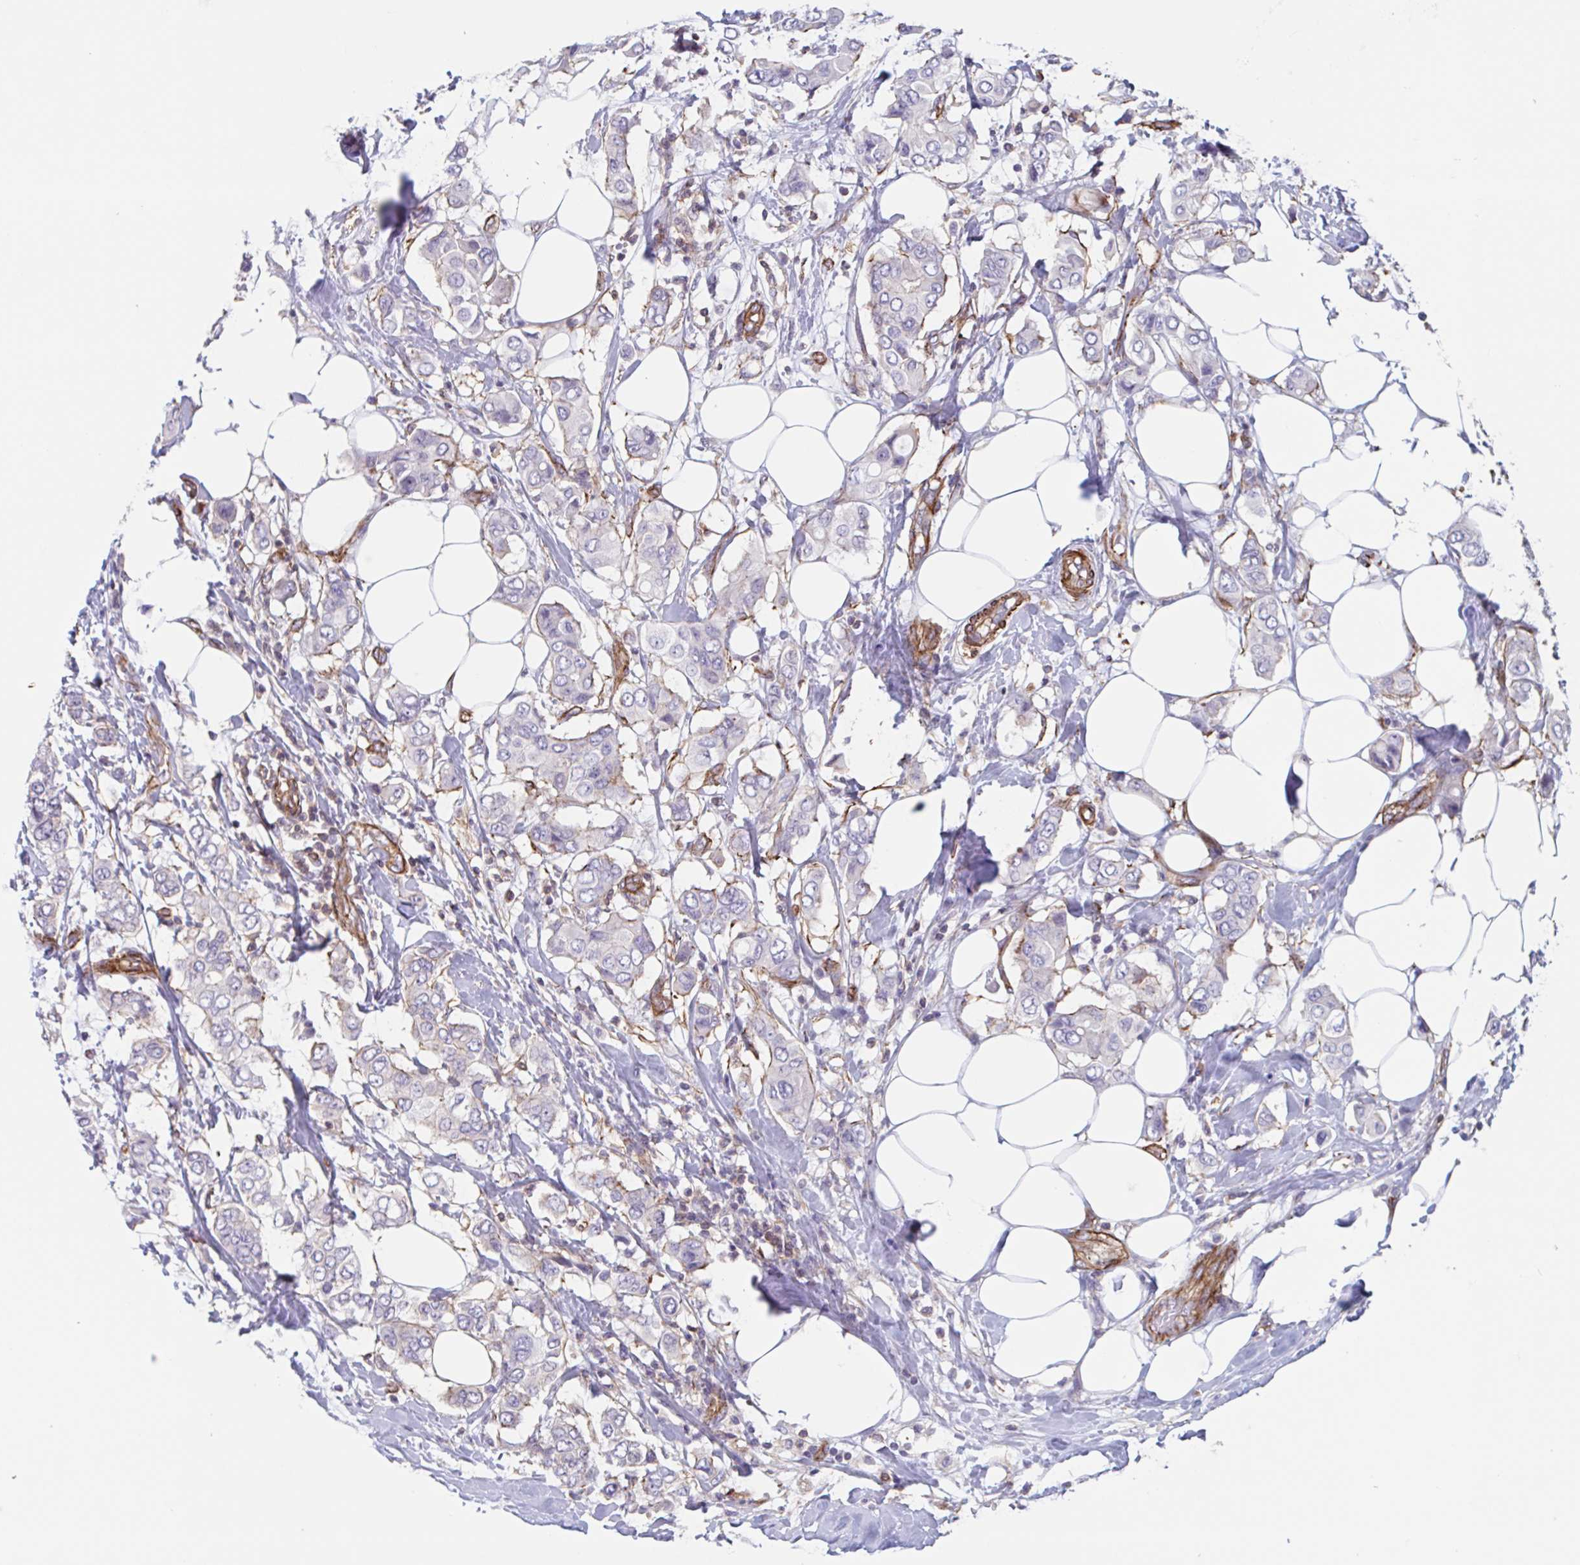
{"staining": {"intensity": "negative", "quantity": "none", "location": "none"}, "tissue": "breast cancer", "cell_type": "Tumor cells", "image_type": "cancer", "snomed": [{"axis": "morphology", "description": "Lobular carcinoma"}, {"axis": "topography", "description": "Breast"}], "caption": "The histopathology image demonstrates no staining of tumor cells in breast lobular carcinoma.", "gene": "SHISA7", "patient": {"sex": "female", "age": 51}}